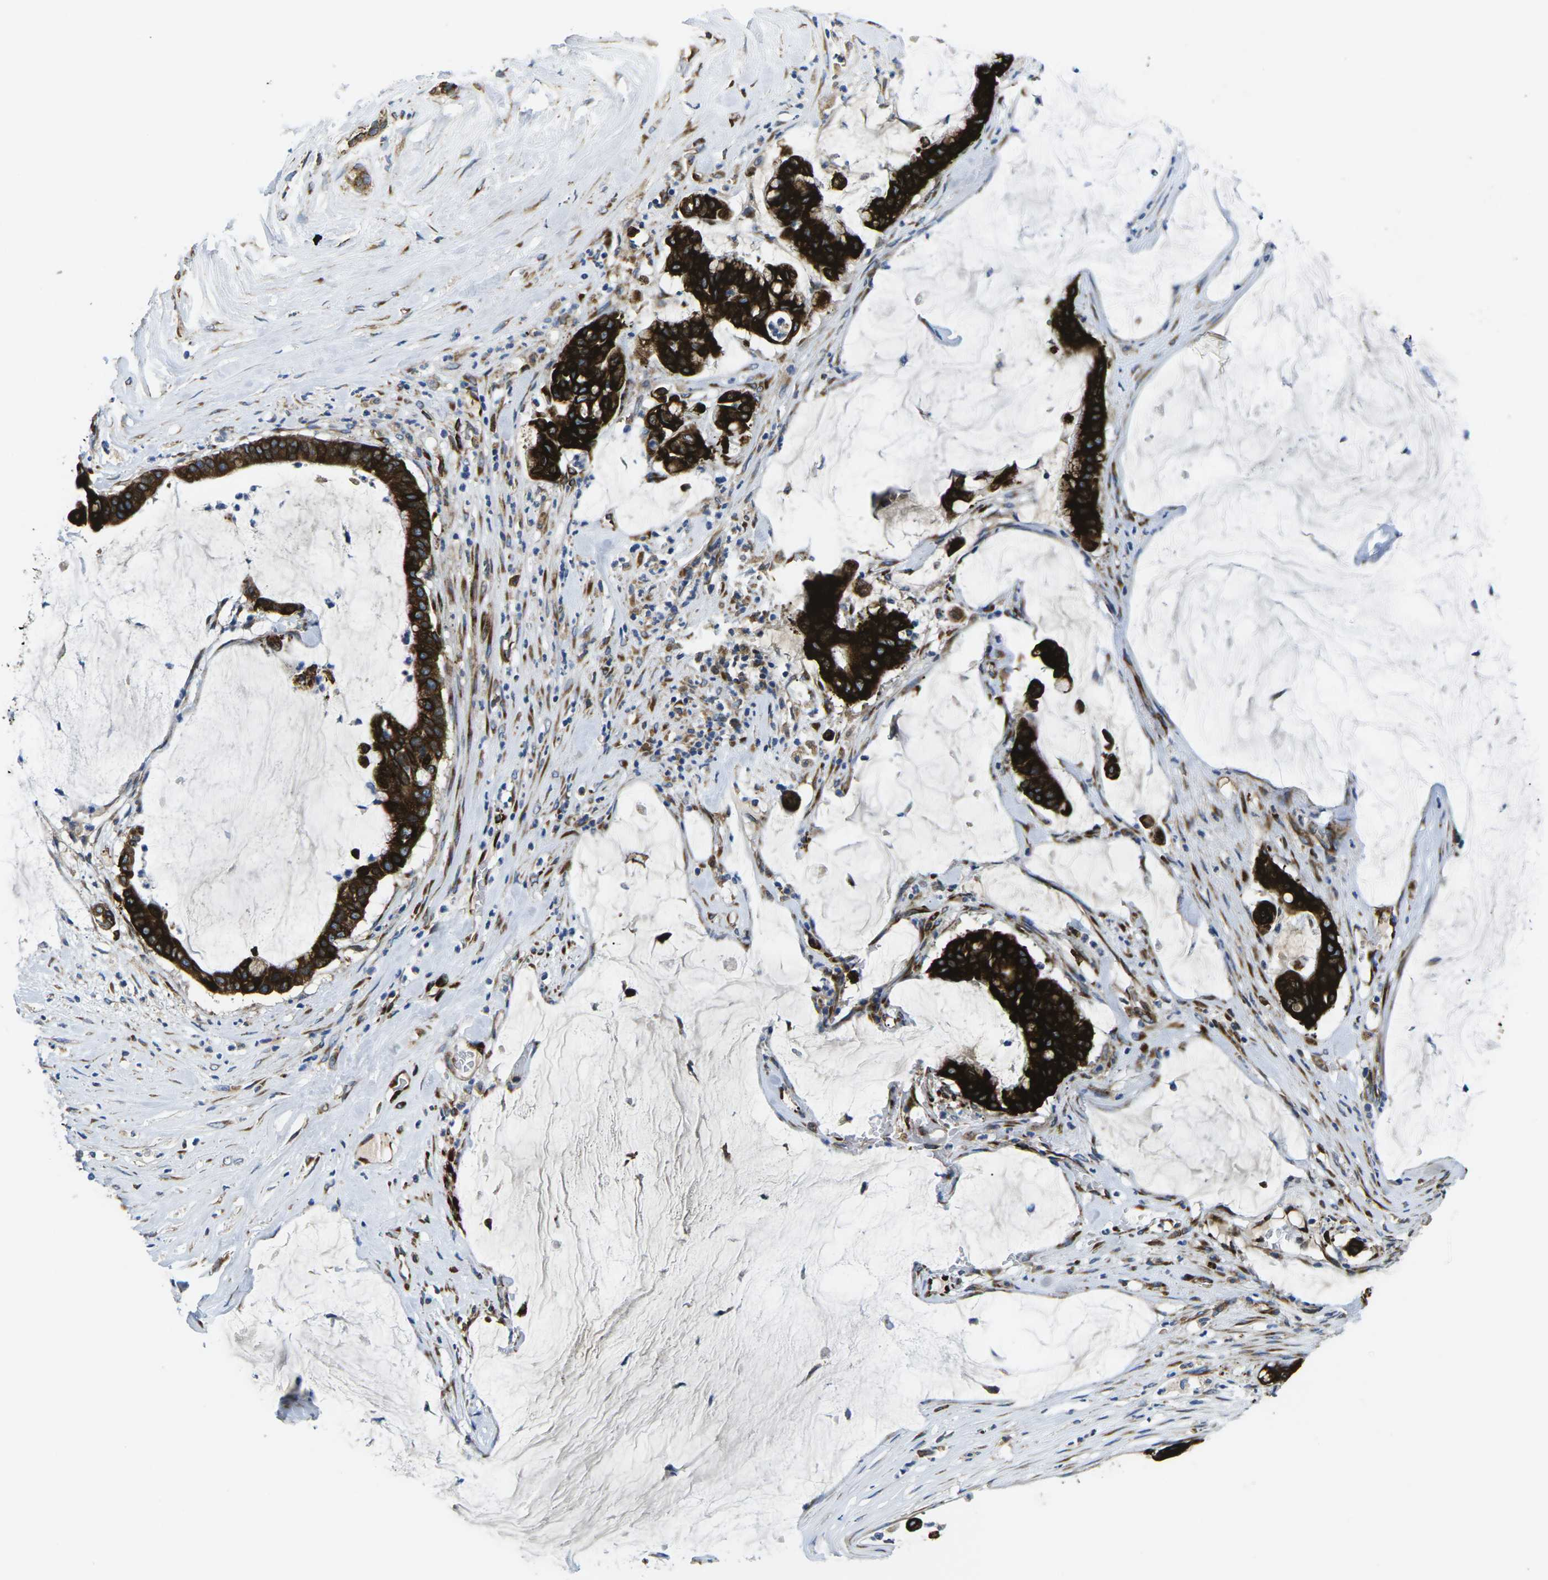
{"staining": {"intensity": "strong", "quantity": ">75%", "location": "cytoplasmic/membranous"}, "tissue": "pancreatic cancer", "cell_type": "Tumor cells", "image_type": "cancer", "snomed": [{"axis": "morphology", "description": "Adenocarcinoma, NOS"}, {"axis": "topography", "description": "Pancreas"}], "caption": "IHC image of pancreatic cancer (adenocarcinoma) stained for a protein (brown), which reveals high levels of strong cytoplasmic/membranous staining in about >75% of tumor cells.", "gene": "PDZD8", "patient": {"sex": "male", "age": 41}}